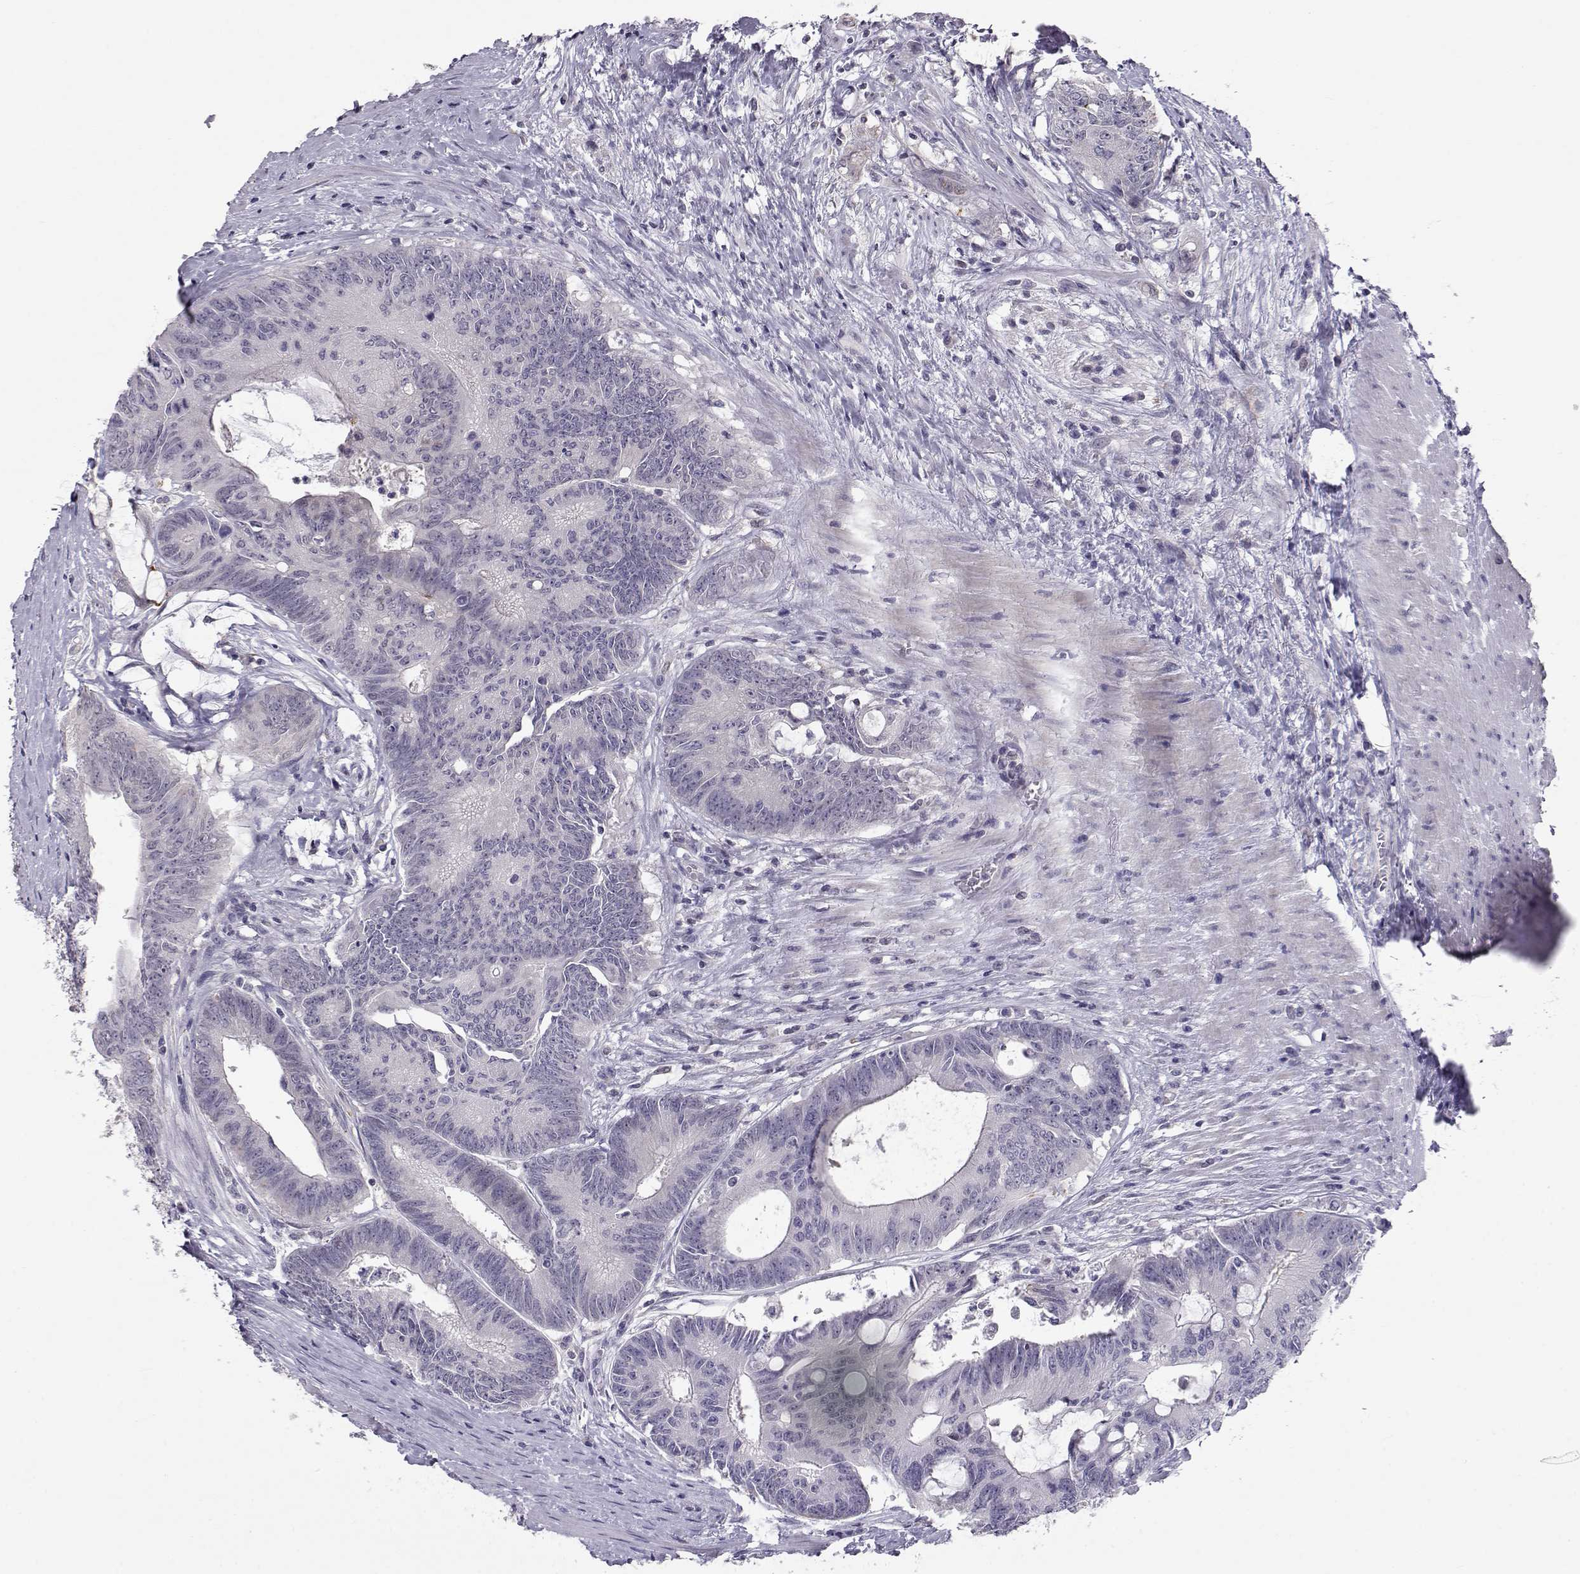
{"staining": {"intensity": "negative", "quantity": "none", "location": "none"}, "tissue": "colorectal cancer", "cell_type": "Tumor cells", "image_type": "cancer", "snomed": [{"axis": "morphology", "description": "Adenocarcinoma, NOS"}, {"axis": "topography", "description": "Rectum"}], "caption": "Immunohistochemistry (IHC) of human adenocarcinoma (colorectal) displays no positivity in tumor cells. (Immunohistochemistry (IHC), brightfield microscopy, high magnification).", "gene": "NPVF", "patient": {"sex": "male", "age": 59}}